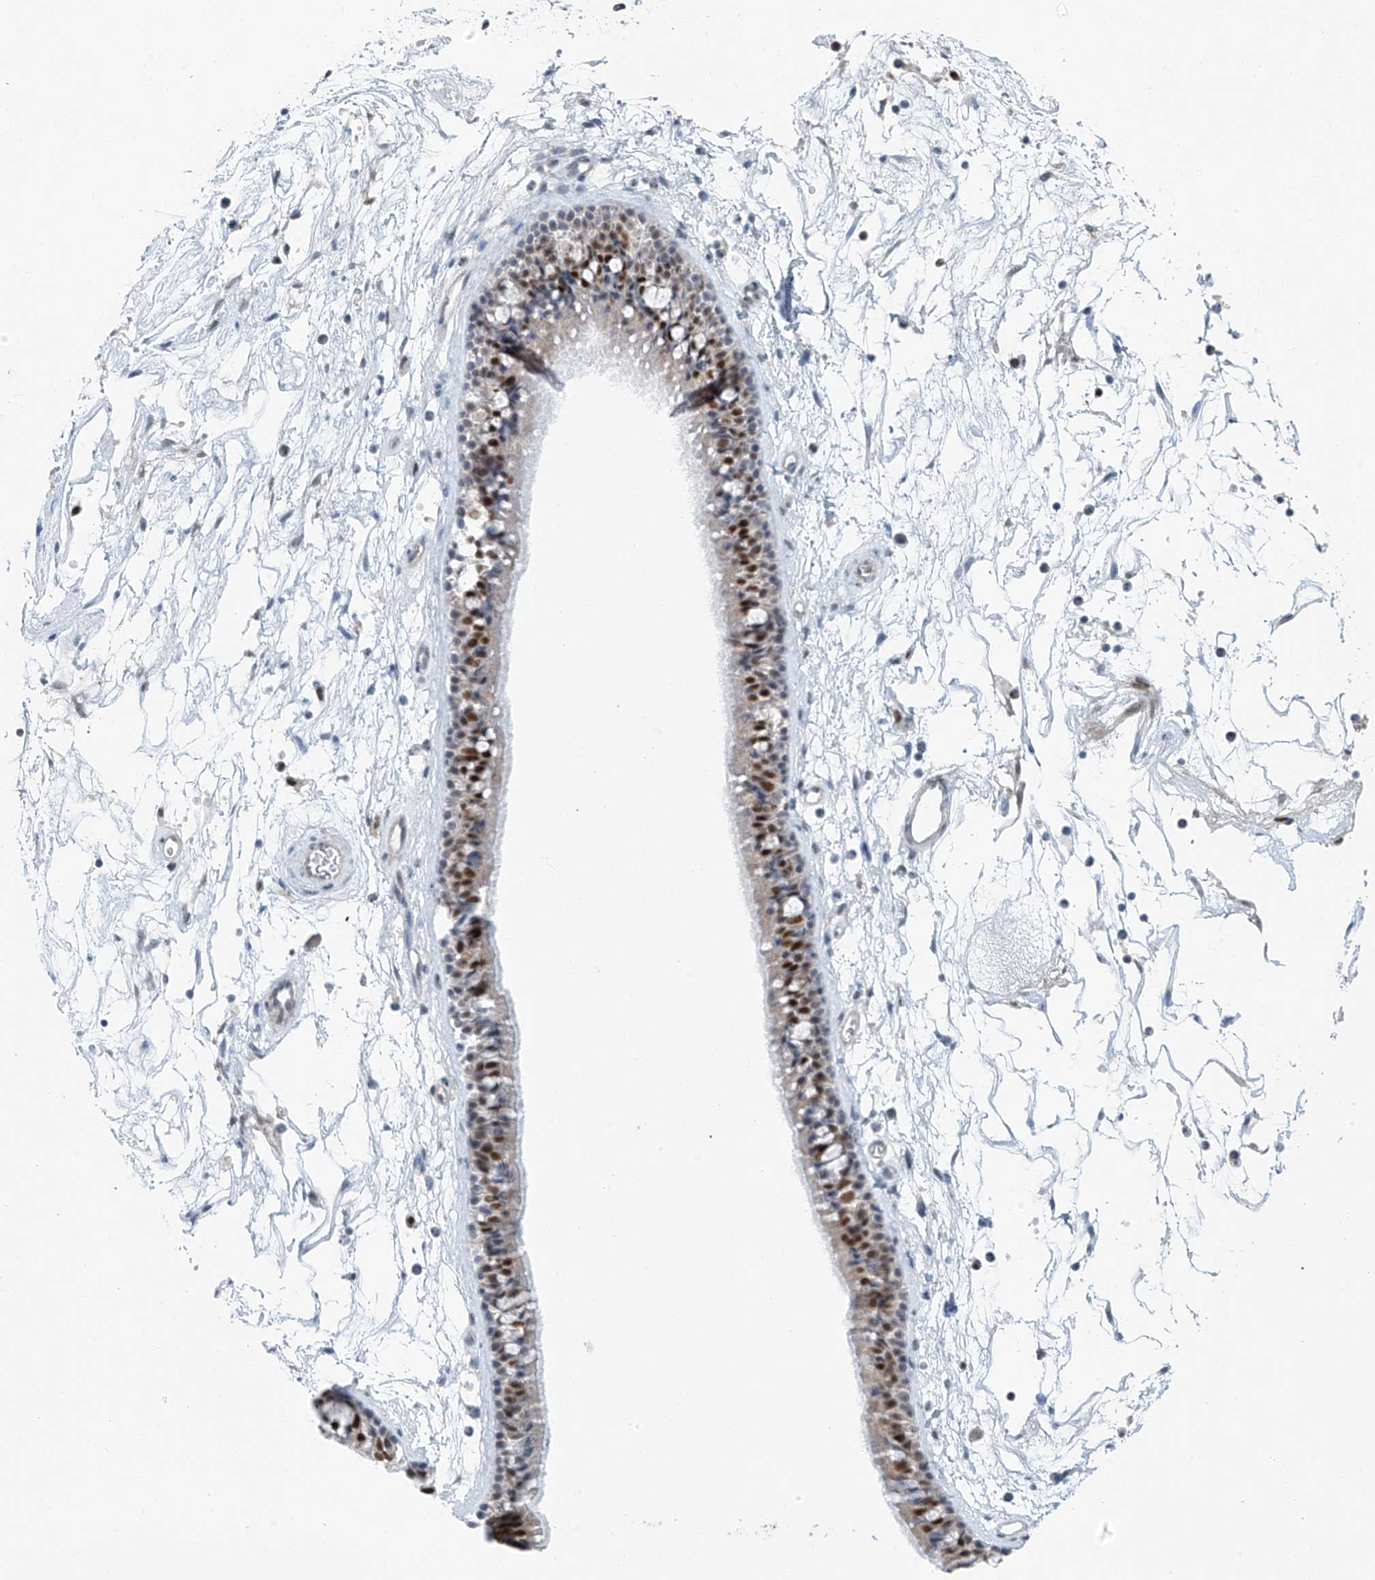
{"staining": {"intensity": "moderate", "quantity": "25%-75%", "location": "nuclear"}, "tissue": "nasopharynx", "cell_type": "Respiratory epithelial cells", "image_type": "normal", "snomed": [{"axis": "morphology", "description": "Normal tissue, NOS"}, {"axis": "topography", "description": "Nasopharynx"}], "caption": "Moderate nuclear staining is seen in approximately 25%-75% of respiratory epithelial cells in unremarkable nasopharynx. (IHC, brightfield microscopy, high magnification).", "gene": "TAF8", "patient": {"sex": "male", "age": 64}}